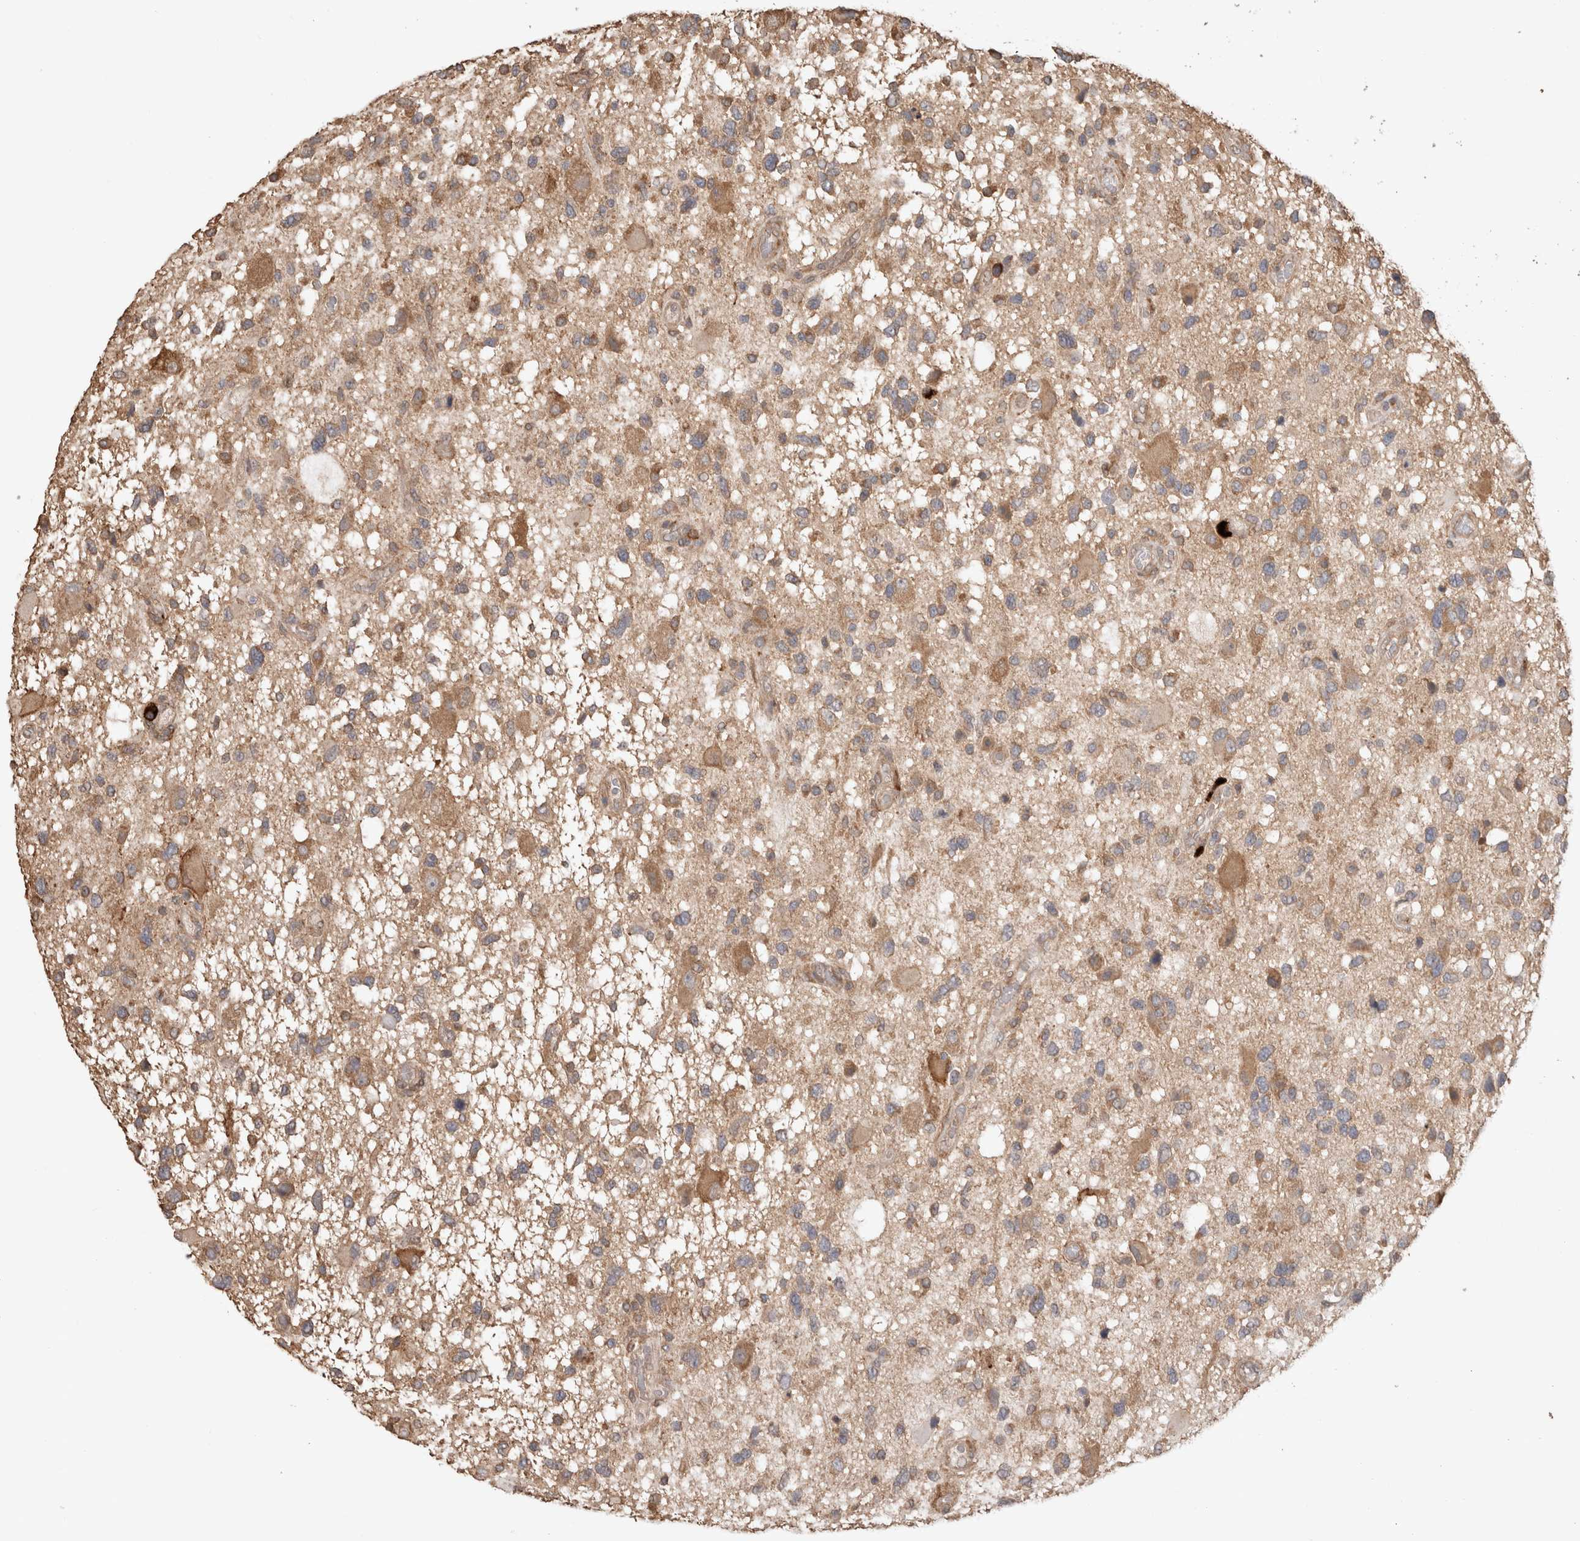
{"staining": {"intensity": "moderate", "quantity": ">75%", "location": "cytoplasmic/membranous"}, "tissue": "glioma", "cell_type": "Tumor cells", "image_type": "cancer", "snomed": [{"axis": "morphology", "description": "Glioma, malignant, High grade"}, {"axis": "topography", "description": "Brain"}], "caption": "Glioma stained with immunohistochemistry shows moderate cytoplasmic/membranous staining in approximately >75% of tumor cells.", "gene": "HROB", "patient": {"sex": "male", "age": 33}}